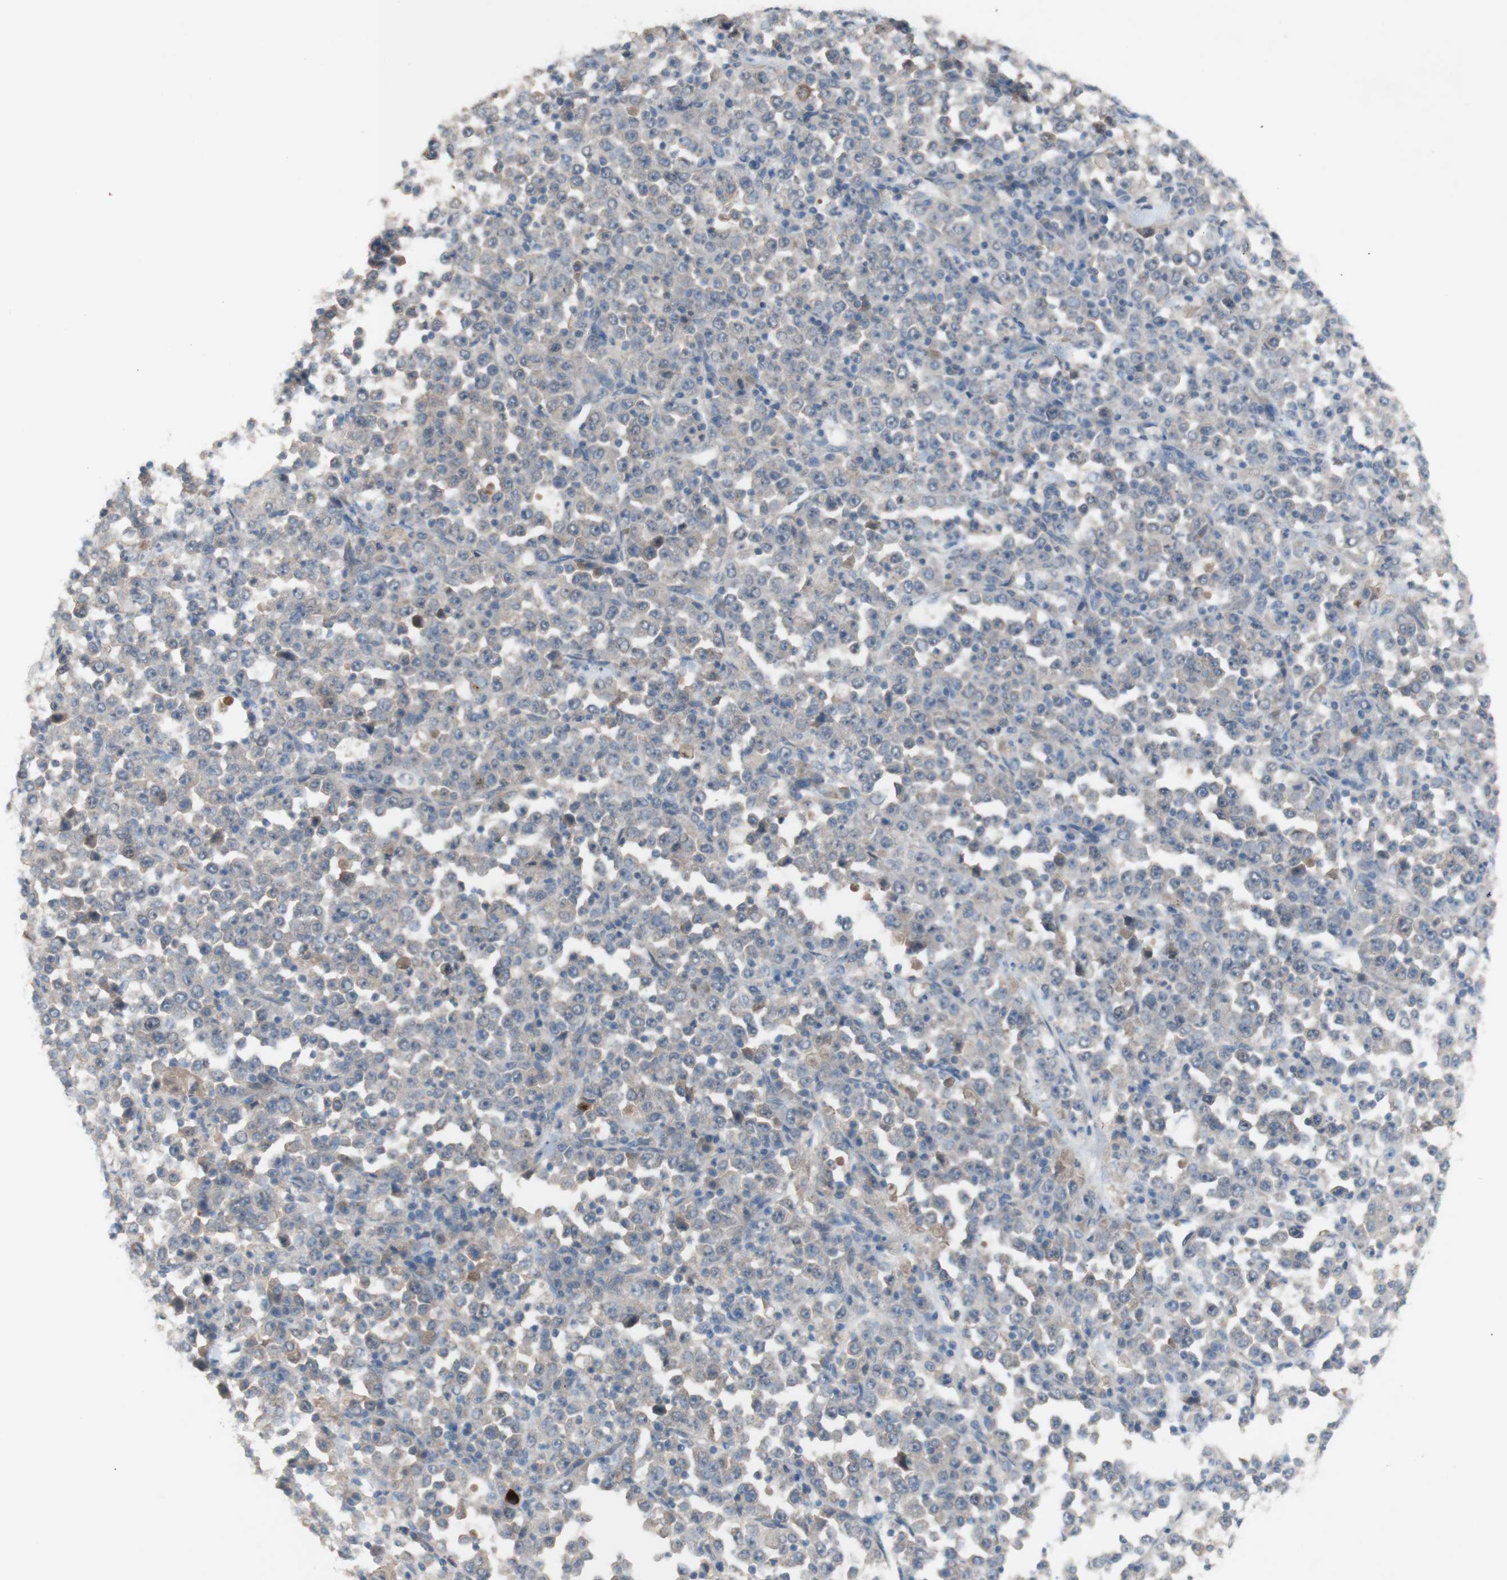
{"staining": {"intensity": "negative", "quantity": "none", "location": "none"}, "tissue": "stomach cancer", "cell_type": "Tumor cells", "image_type": "cancer", "snomed": [{"axis": "morphology", "description": "Normal tissue, NOS"}, {"axis": "morphology", "description": "Adenocarcinoma, NOS"}, {"axis": "topography", "description": "Stomach, upper"}, {"axis": "topography", "description": "Stomach"}], "caption": "A photomicrograph of human stomach adenocarcinoma is negative for staining in tumor cells.", "gene": "PEX2", "patient": {"sex": "male", "age": 59}}